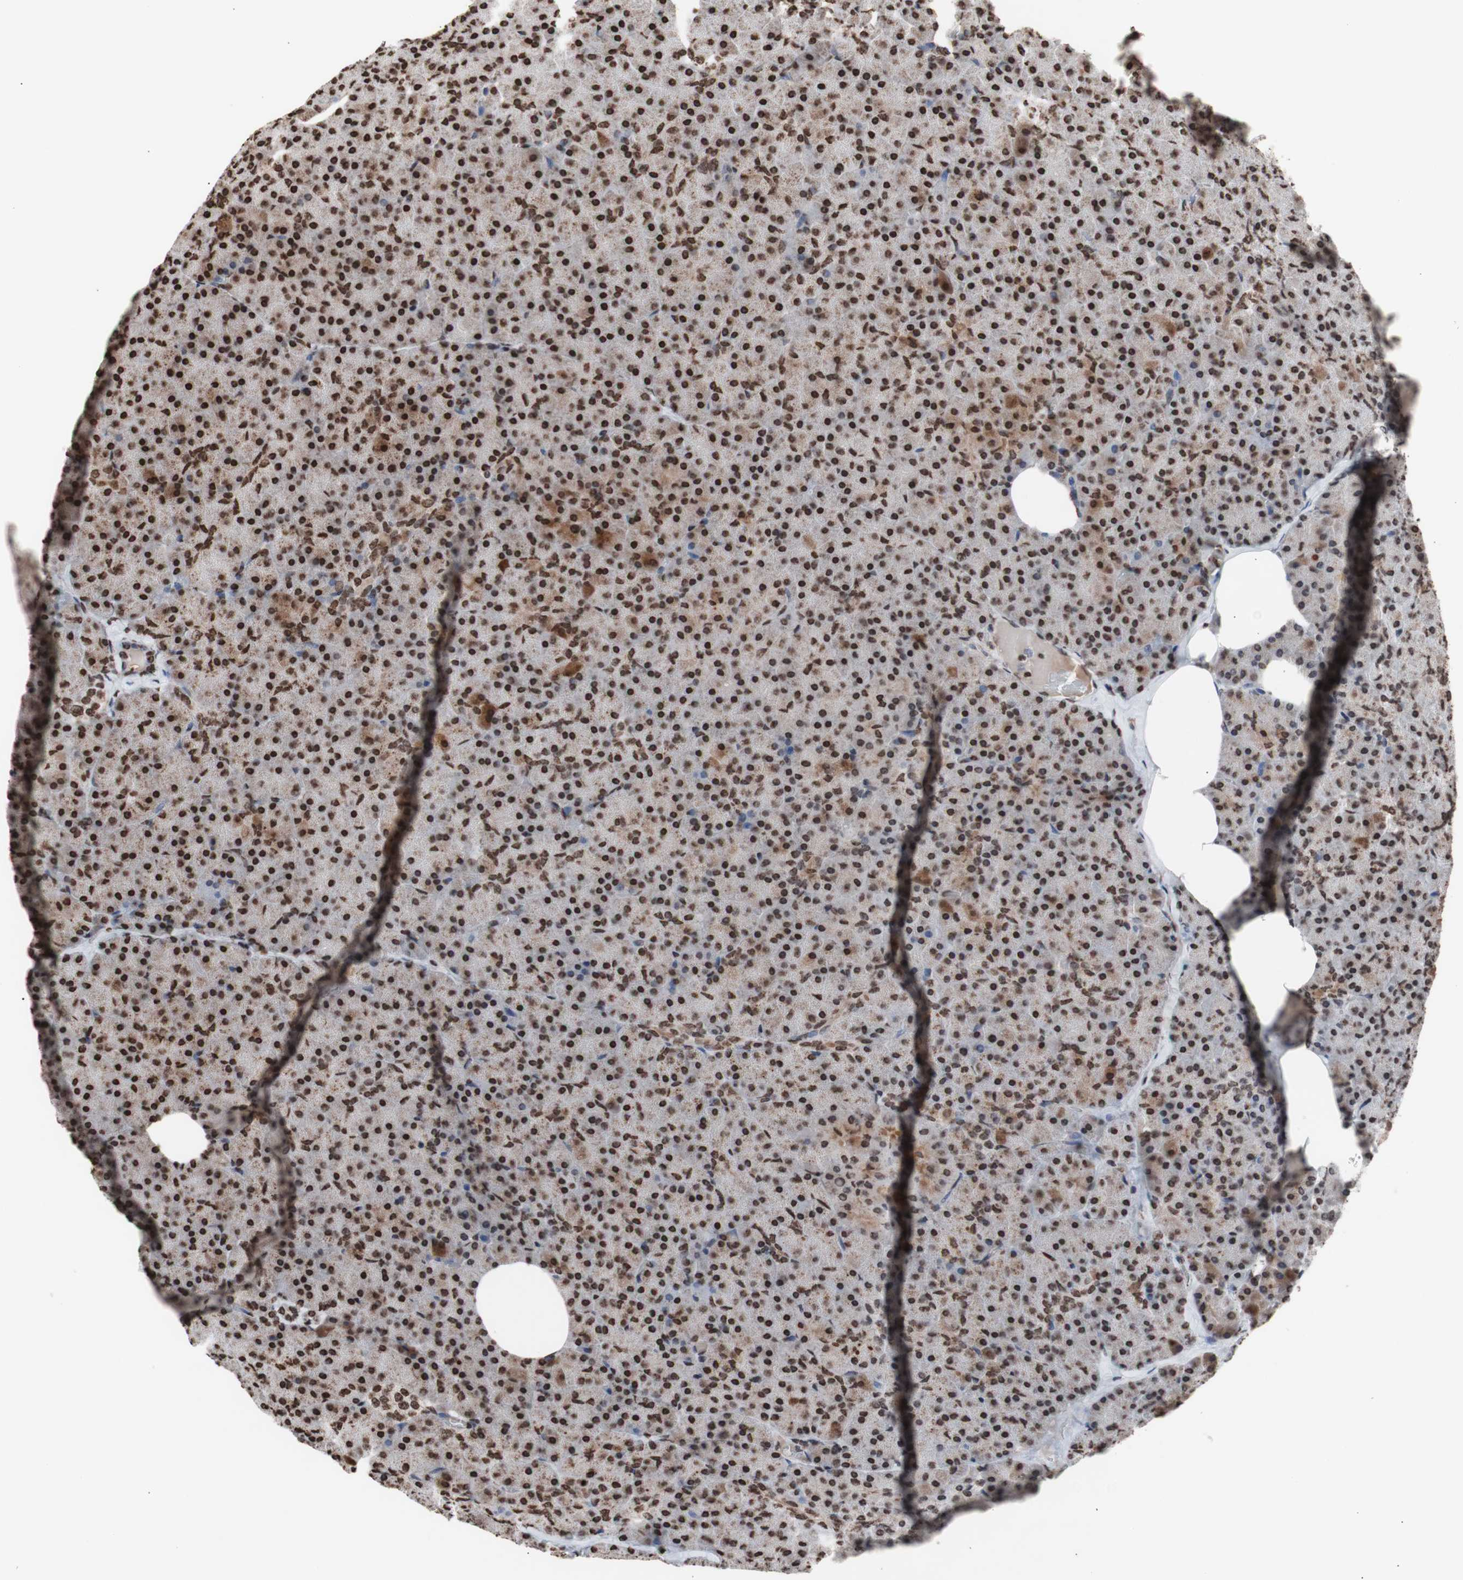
{"staining": {"intensity": "strong", "quantity": ">75%", "location": "cytoplasmic/membranous,nuclear"}, "tissue": "pancreas", "cell_type": "Exocrine glandular cells", "image_type": "normal", "snomed": [{"axis": "morphology", "description": "Normal tissue, NOS"}, {"axis": "topography", "description": "Pancreas"}], "caption": "An immunohistochemistry image of normal tissue is shown. Protein staining in brown labels strong cytoplasmic/membranous,nuclear positivity in pancreas within exocrine glandular cells.", "gene": "SNAI2", "patient": {"sex": "female", "age": 35}}